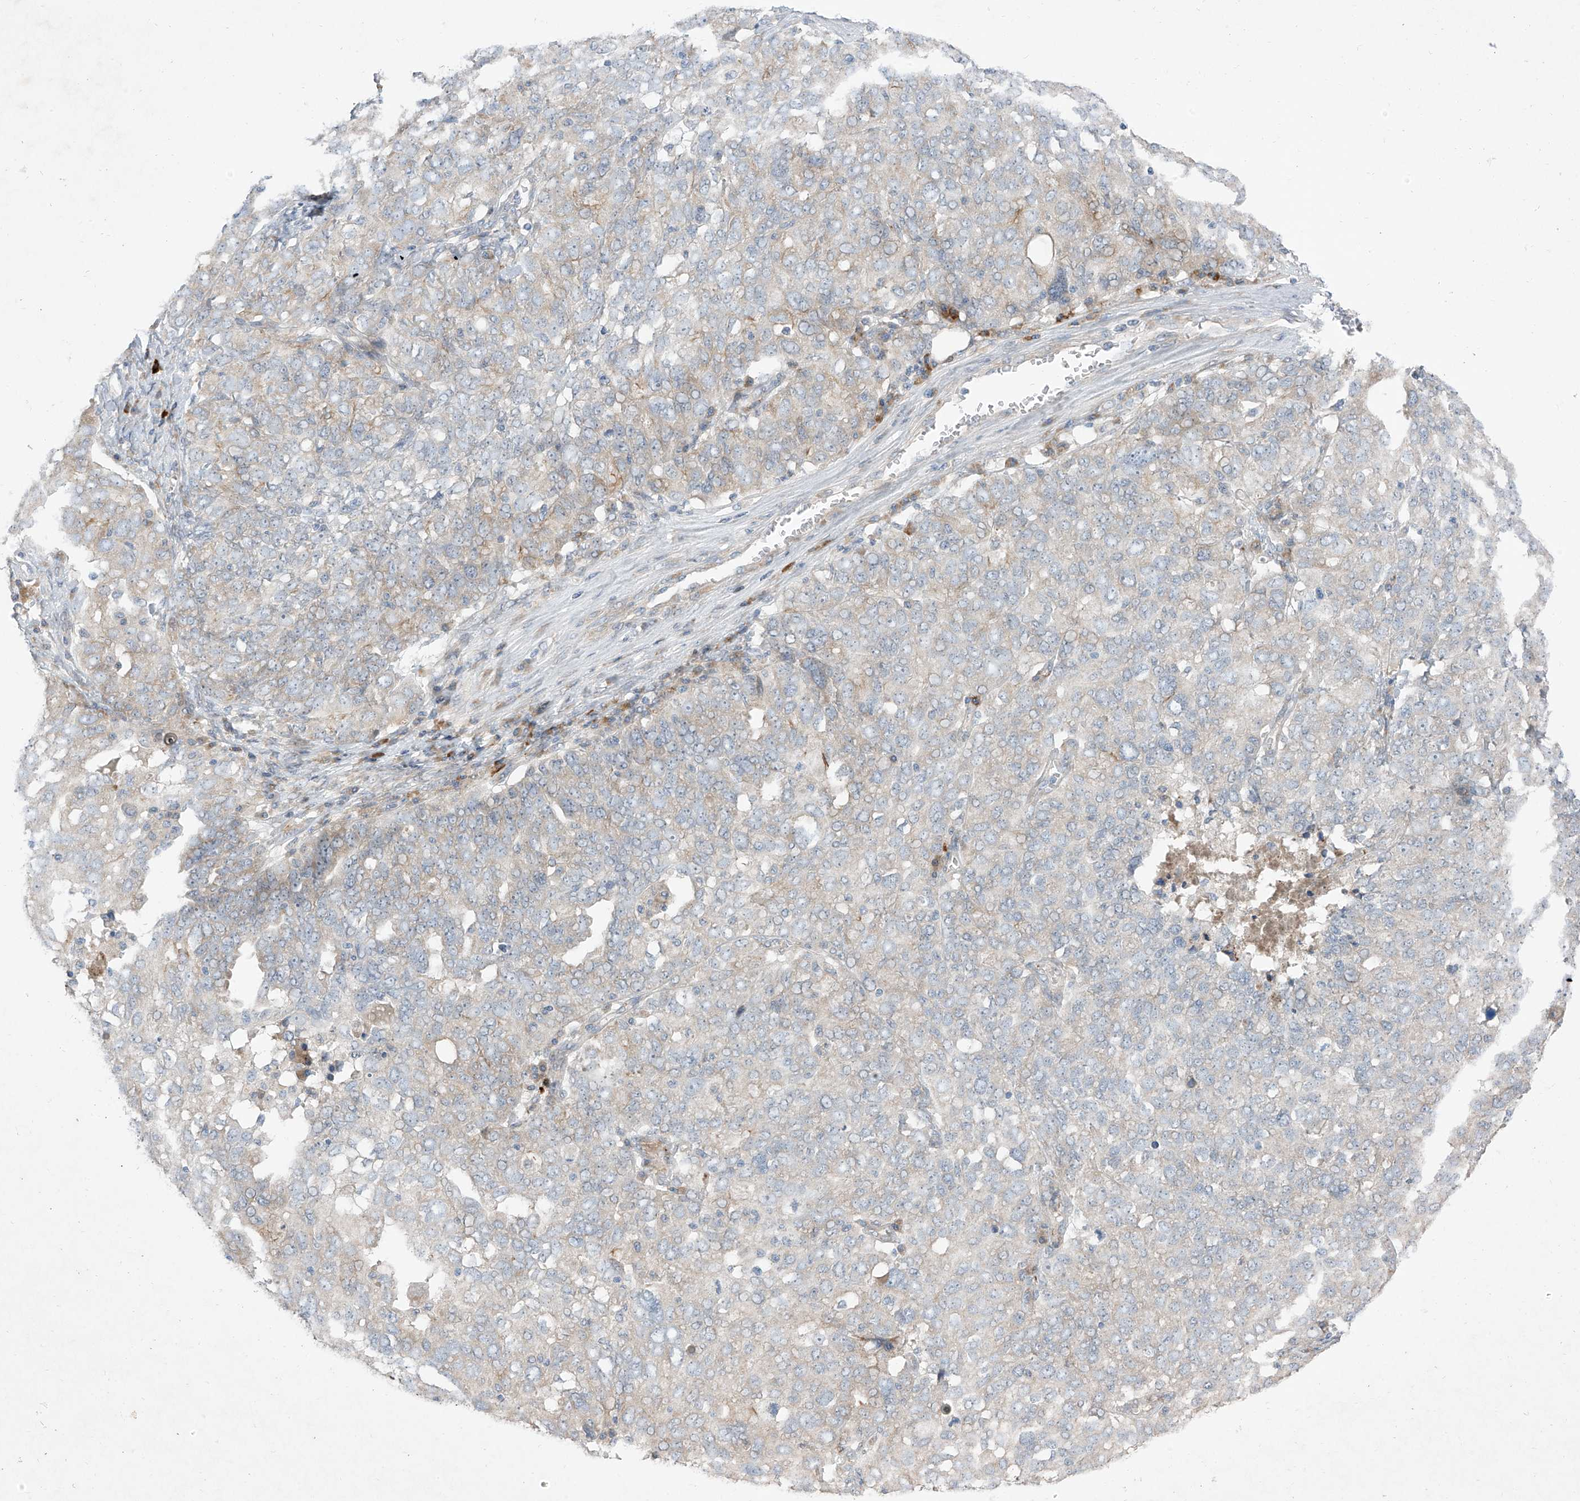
{"staining": {"intensity": "moderate", "quantity": "<25%", "location": "cytoplasmic/membranous"}, "tissue": "ovarian cancer", "cell_type": "Tumor cells", "image_type": "cancer", "snomed": [{"axis": "morphology", "description": "Carcinoma, endometroid"}, {"axis": "topography", "description": "Ovary"}], "caption": "A brown stain labels moderate cytoplasmic/membranous staining of a protein in ovarian endometroid carcinoma tumor cells.", "gene": "NALCN", "patient": {"sex": "female", "age": 62}}